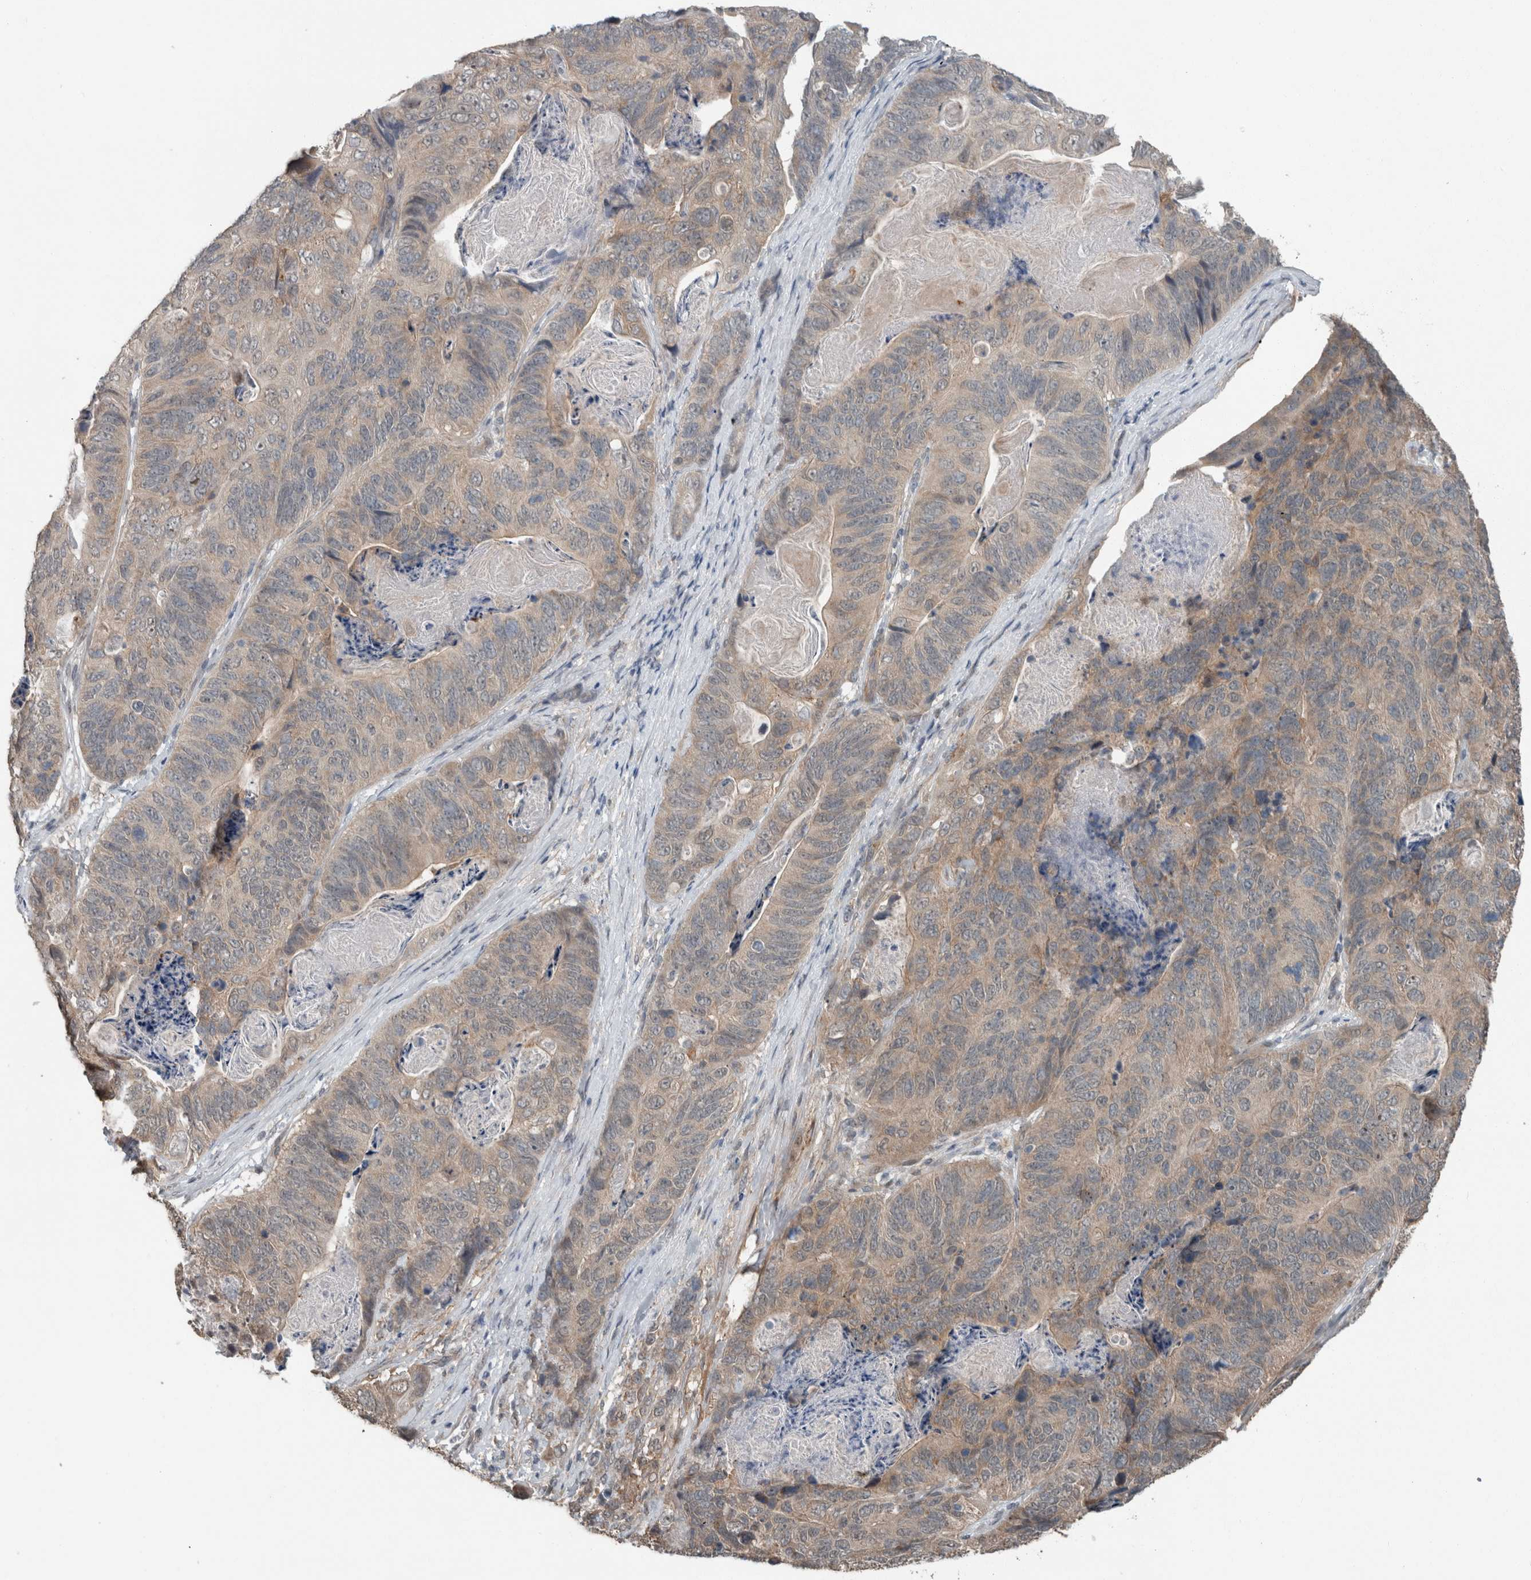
{"staining": {"intensity": "weak", "quantity": "<25%", "location": "cytoplasmic/membranous"}, "tissue": "stomach cancer", "cell_type": "Tumor cells", "image_type": "cancer", "snomed": [{"axis": "morphology", "description": "Normal tissue, NOS"}, {"axis": "morphology", "description": "Adenocarcinoma, NOS"}, {"axis": "topography", "description": "Stomach"}], "caption": "This is an immunohistochemistry photomicrograph of stomach cancer (adenocarcinoma). There is no expression in tumor cells.", "gene": "MYO1E", "patient": {"sex": "female", "age": 89}}